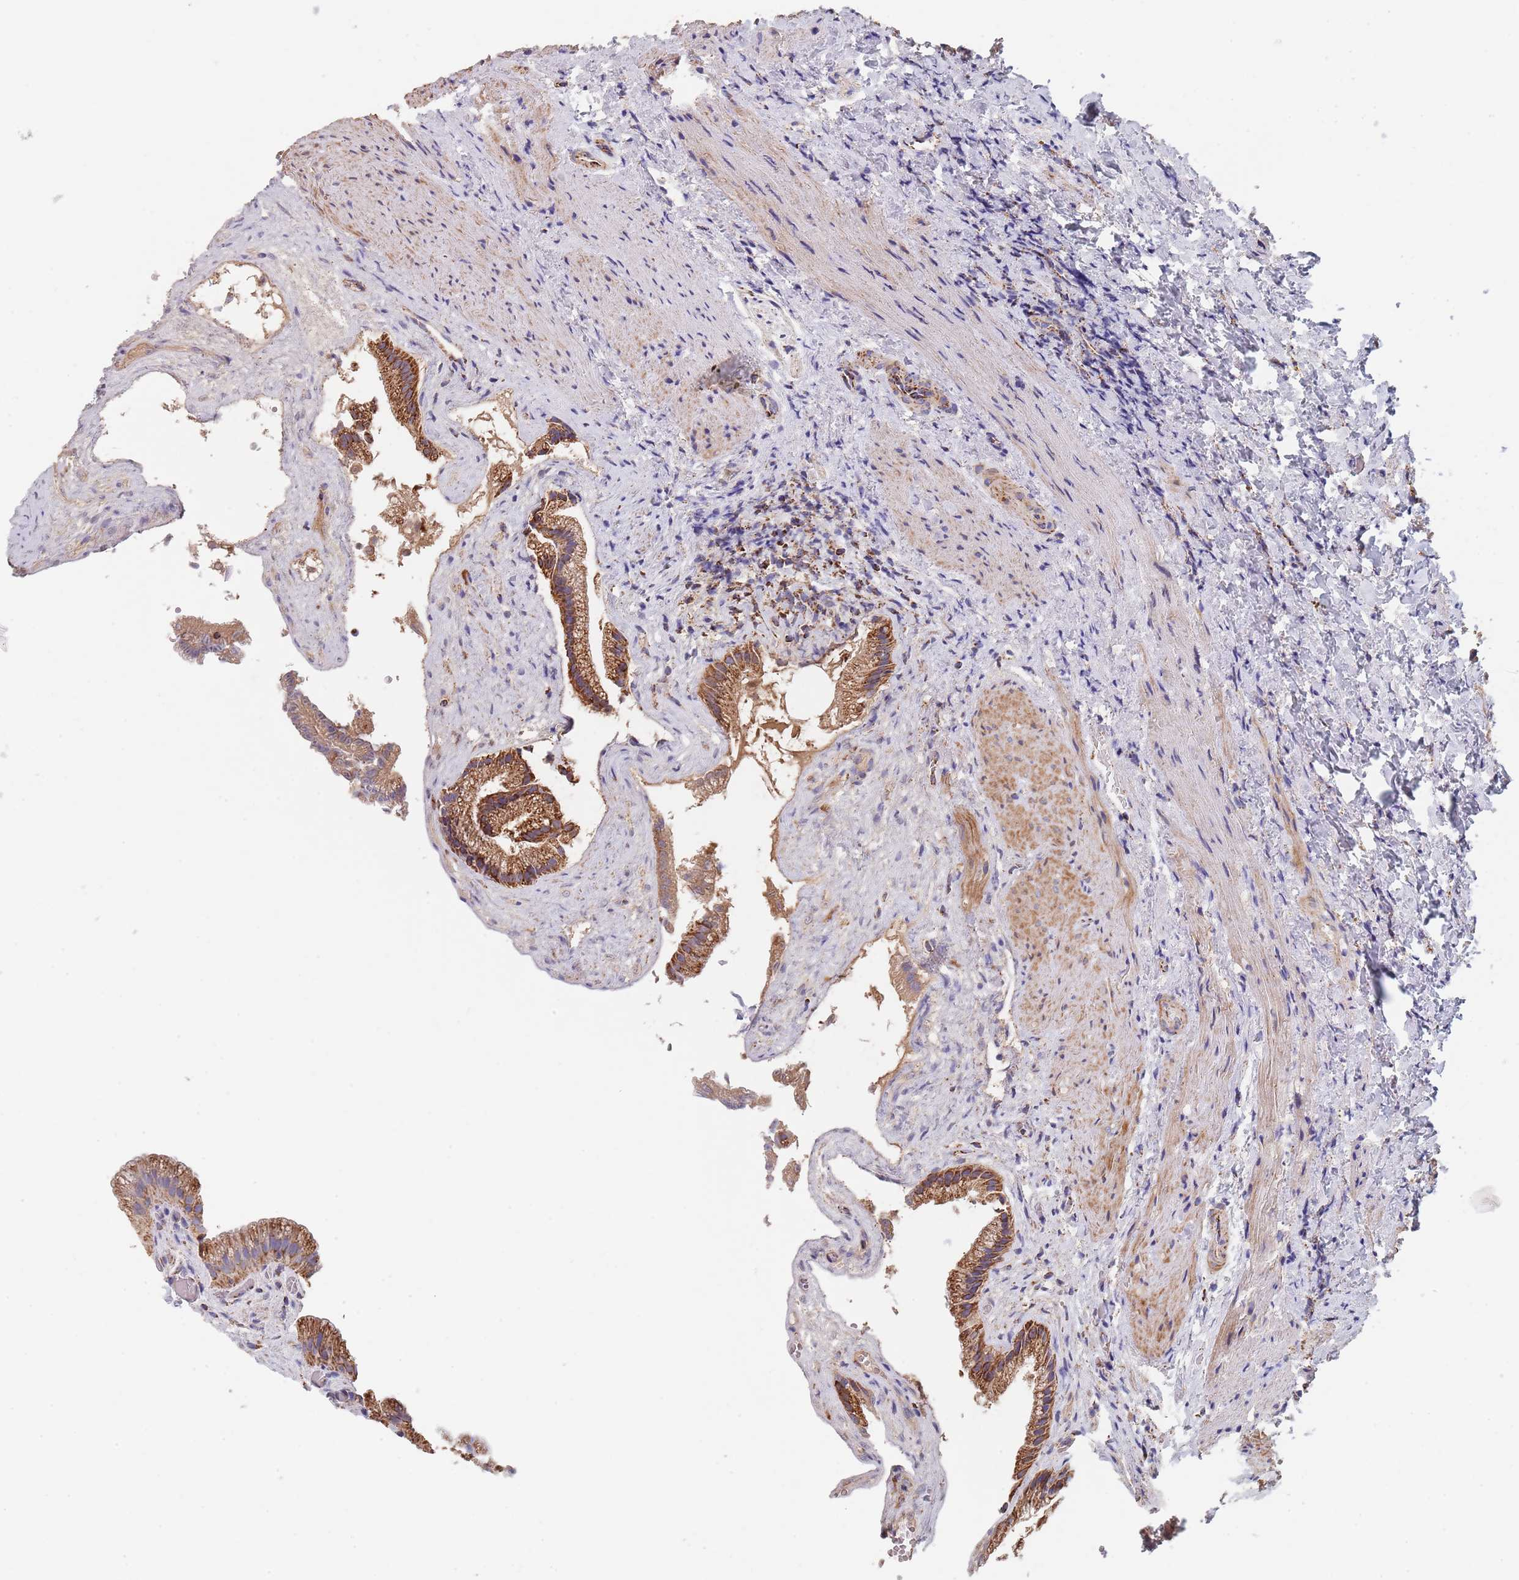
{"staining": {"intensity": "strong", "quantity": ">75%", "location": "cytoplasmic/membranous"}, "tissue": "gallbladder", "cell_type": "Glandular cells", "image_type": "normal", "snomed": [{"axis": "morphology", "description": "Normal tissue, NOS"}, {"axis": "morphology", "description": "Inflammation, NOS"}, {"axis": "topography", "description": "Gallbladder"}], "caption": "Strong cytoplasmic/membranous staining is seen in about >75% of glandular cells in unremarkable gallbladder. The staining is performed using DAB brown chromogen to label protein expression. The nuclei are counter-stained blue using hematoxylin.", "gene": "PGP", "patient": {"sex": "male", "age": 51}}